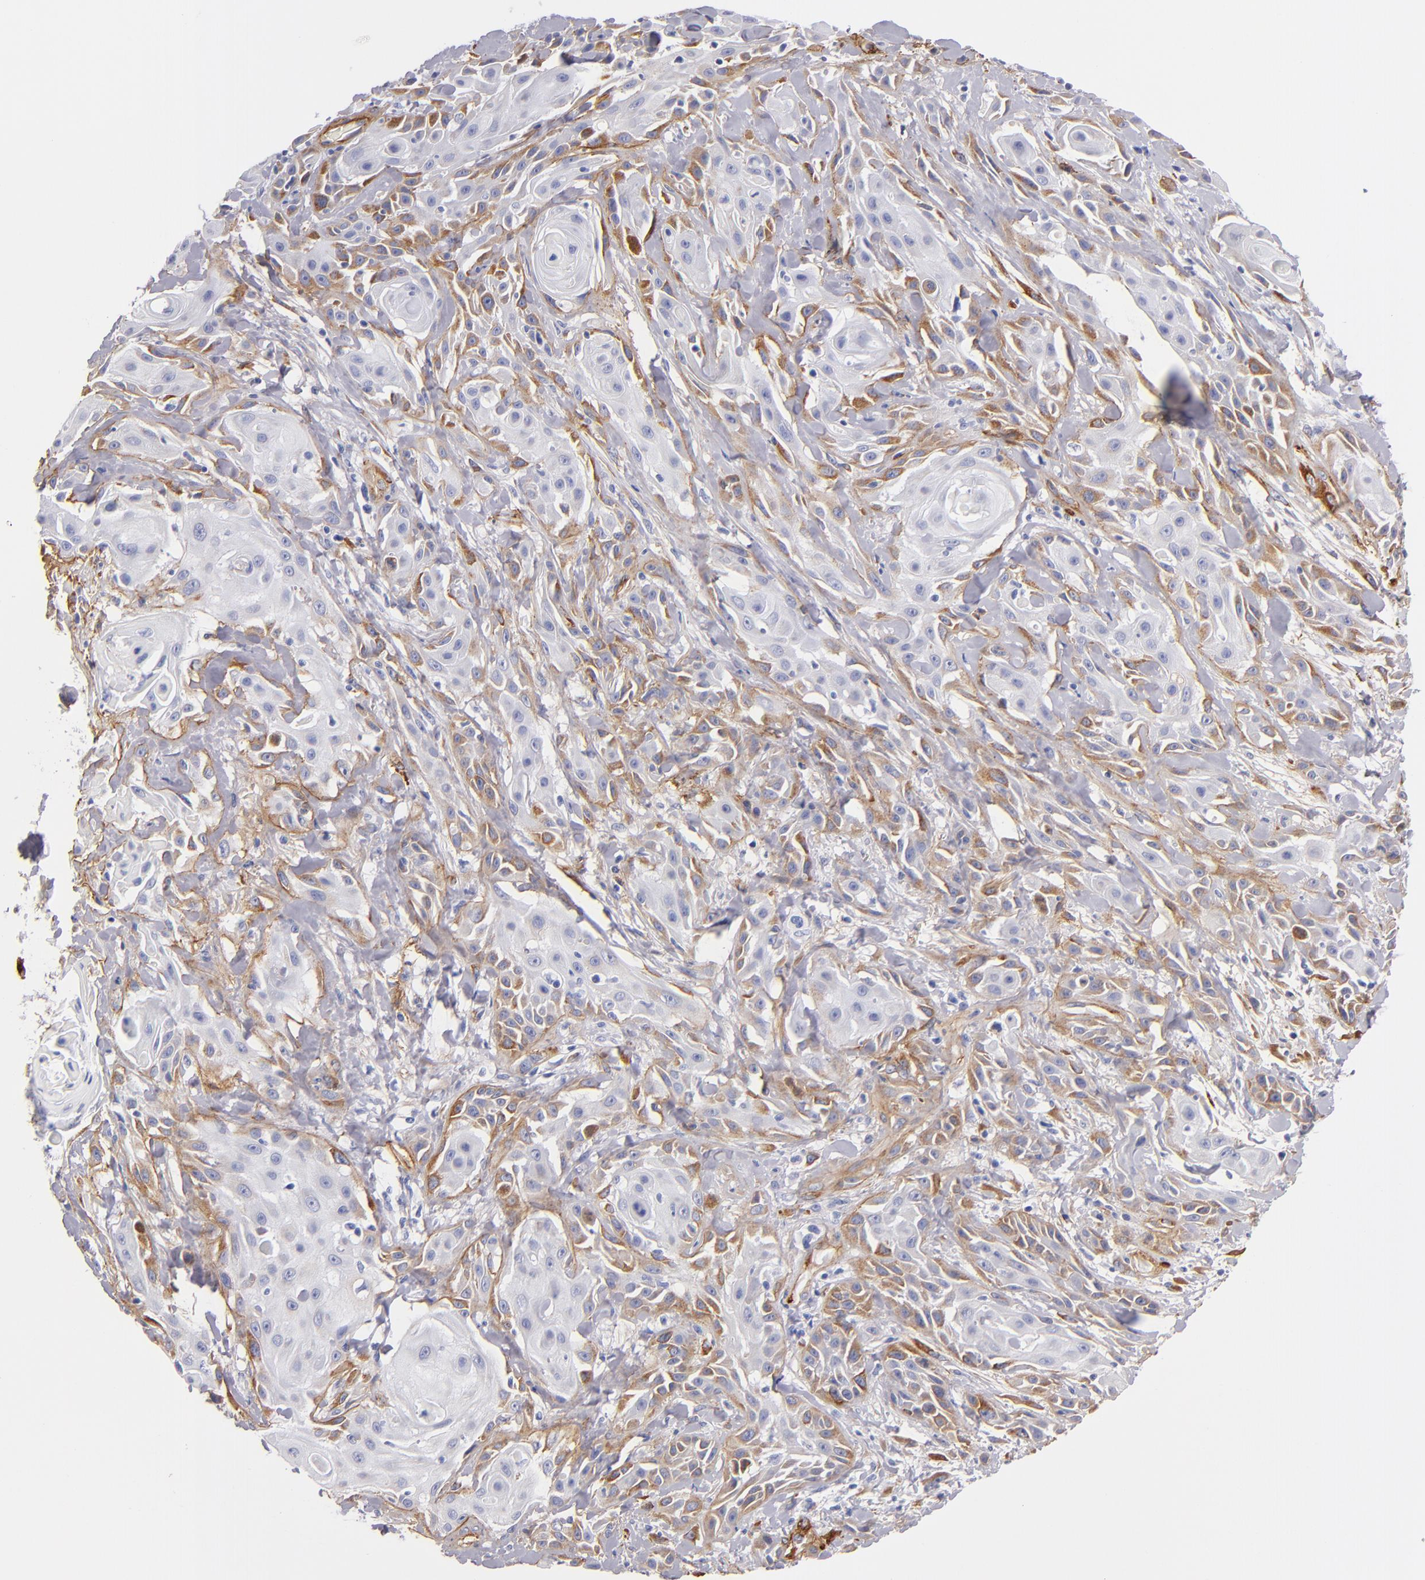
{"staining": {"intensity": "moderate", "quantity": "25%-75%", "location": "cytoplasmic/membranous"}, "tissue": "skin cancer", "cell_type": "Tumor cells", "image_type": "cancer", "snomed": [{"axis": "morphology", "description": "Squamous cell carcinoma, NOS"}, {"axis": "topography", "description": "Skin"}, {"axis": "topography", "description": "Anal"}], "caption": "Moderate cytoplasmic/membranous expression is seen in approximately 25%-75% of tumor cells in skin cancer.", "gene": "LAMC1", "patient": {"sex": "male", "age": 64}}